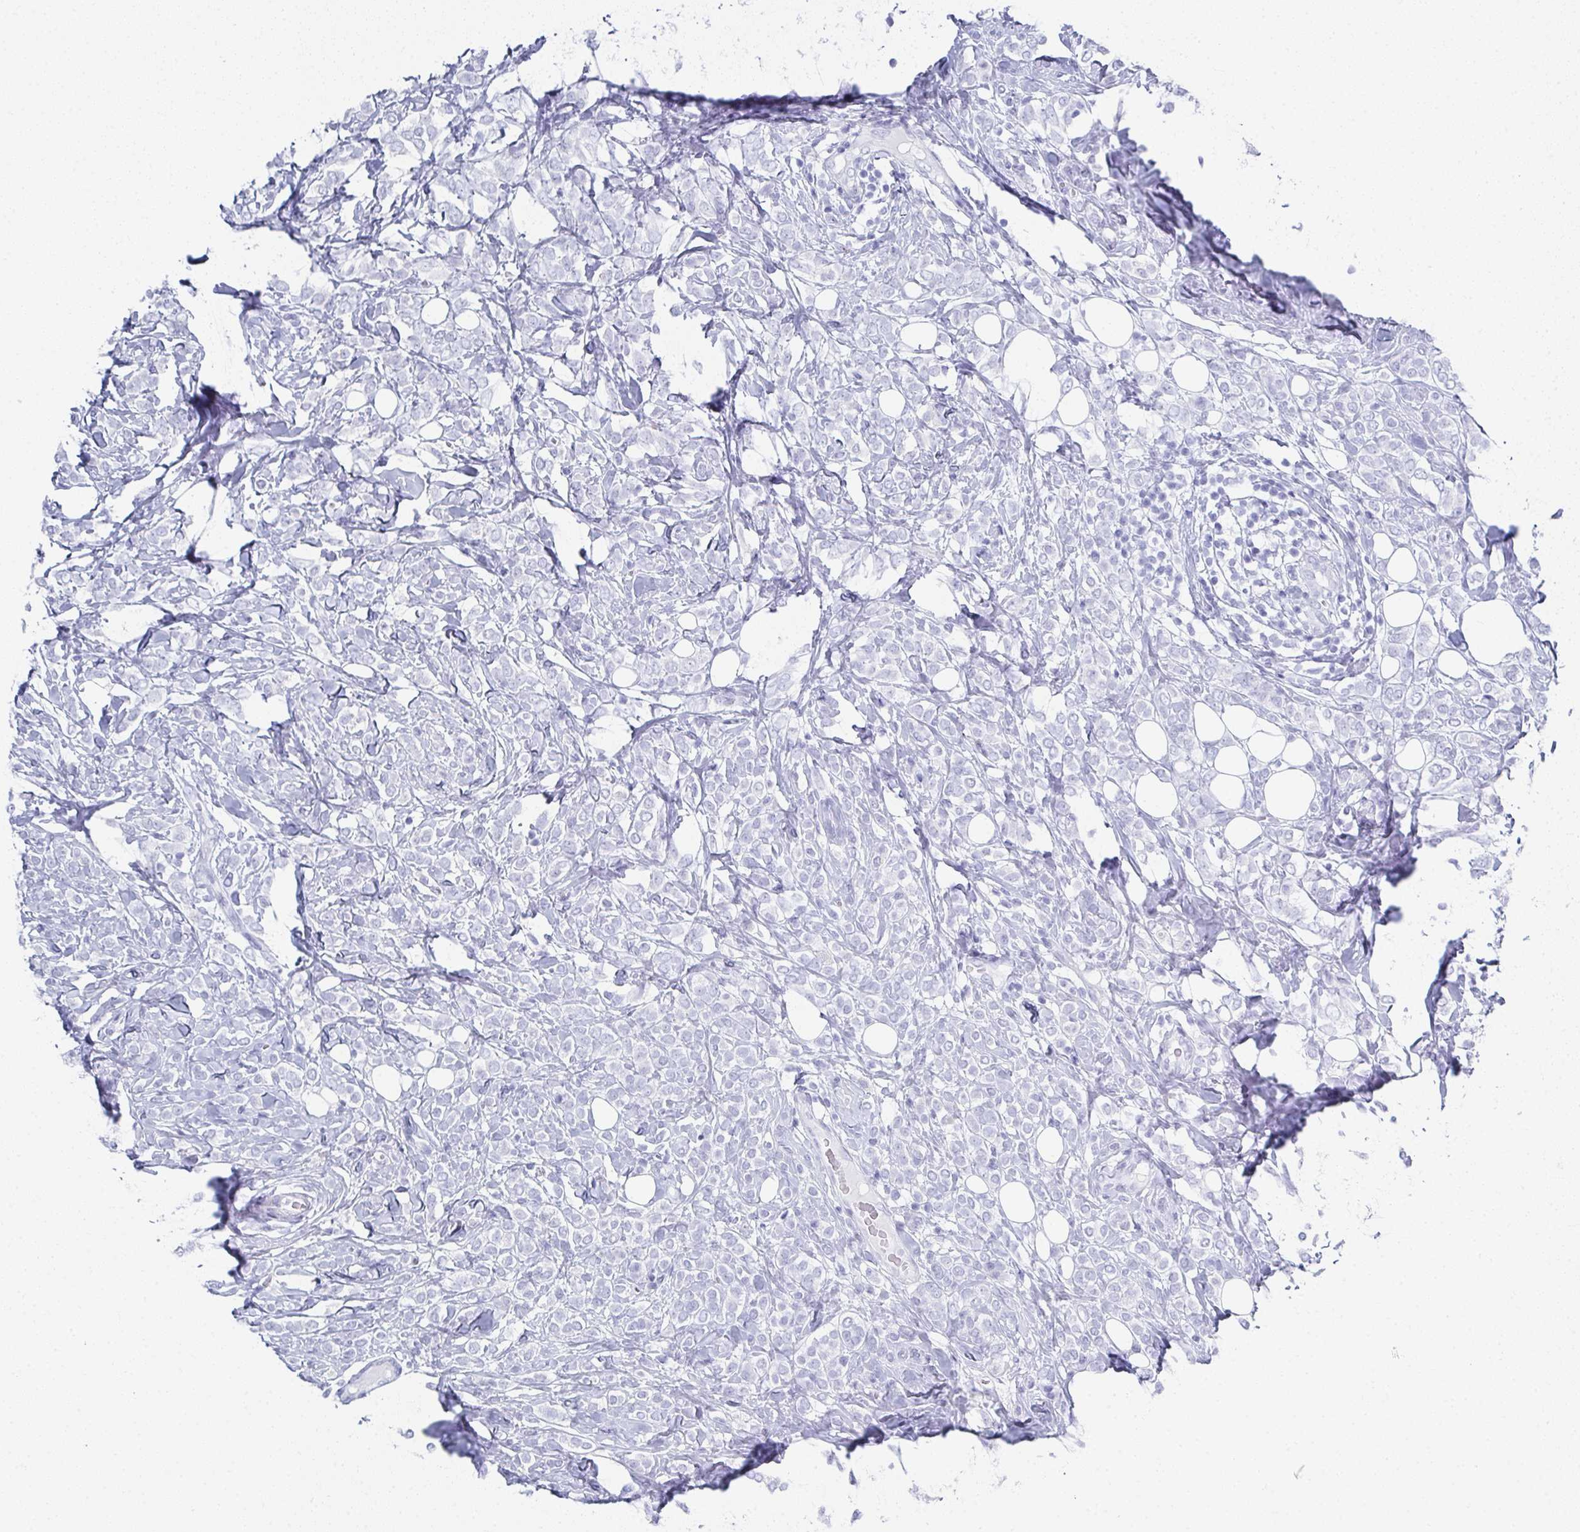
{"staining": {"intensity": "negative", "quantity": "none", "location": "none"}, "tissue": "breast cancer", "cell_type": "Tumor cells", "image_type": "cancer", "snomed": [{"axis": "morphology", "description": "Lobular carcinoma"}, {"axis": "topography", "description": "Breast"}], "caption": "Tumor cells show no significant expression in lobular carcinoma (breast). (Brightfield microscopy of DAB (3,3'-diaminobenzidine) immunohistochemistry at high magnification).", "gene": "SYCP1", "patient": {"sex": "female", "age": 49}}